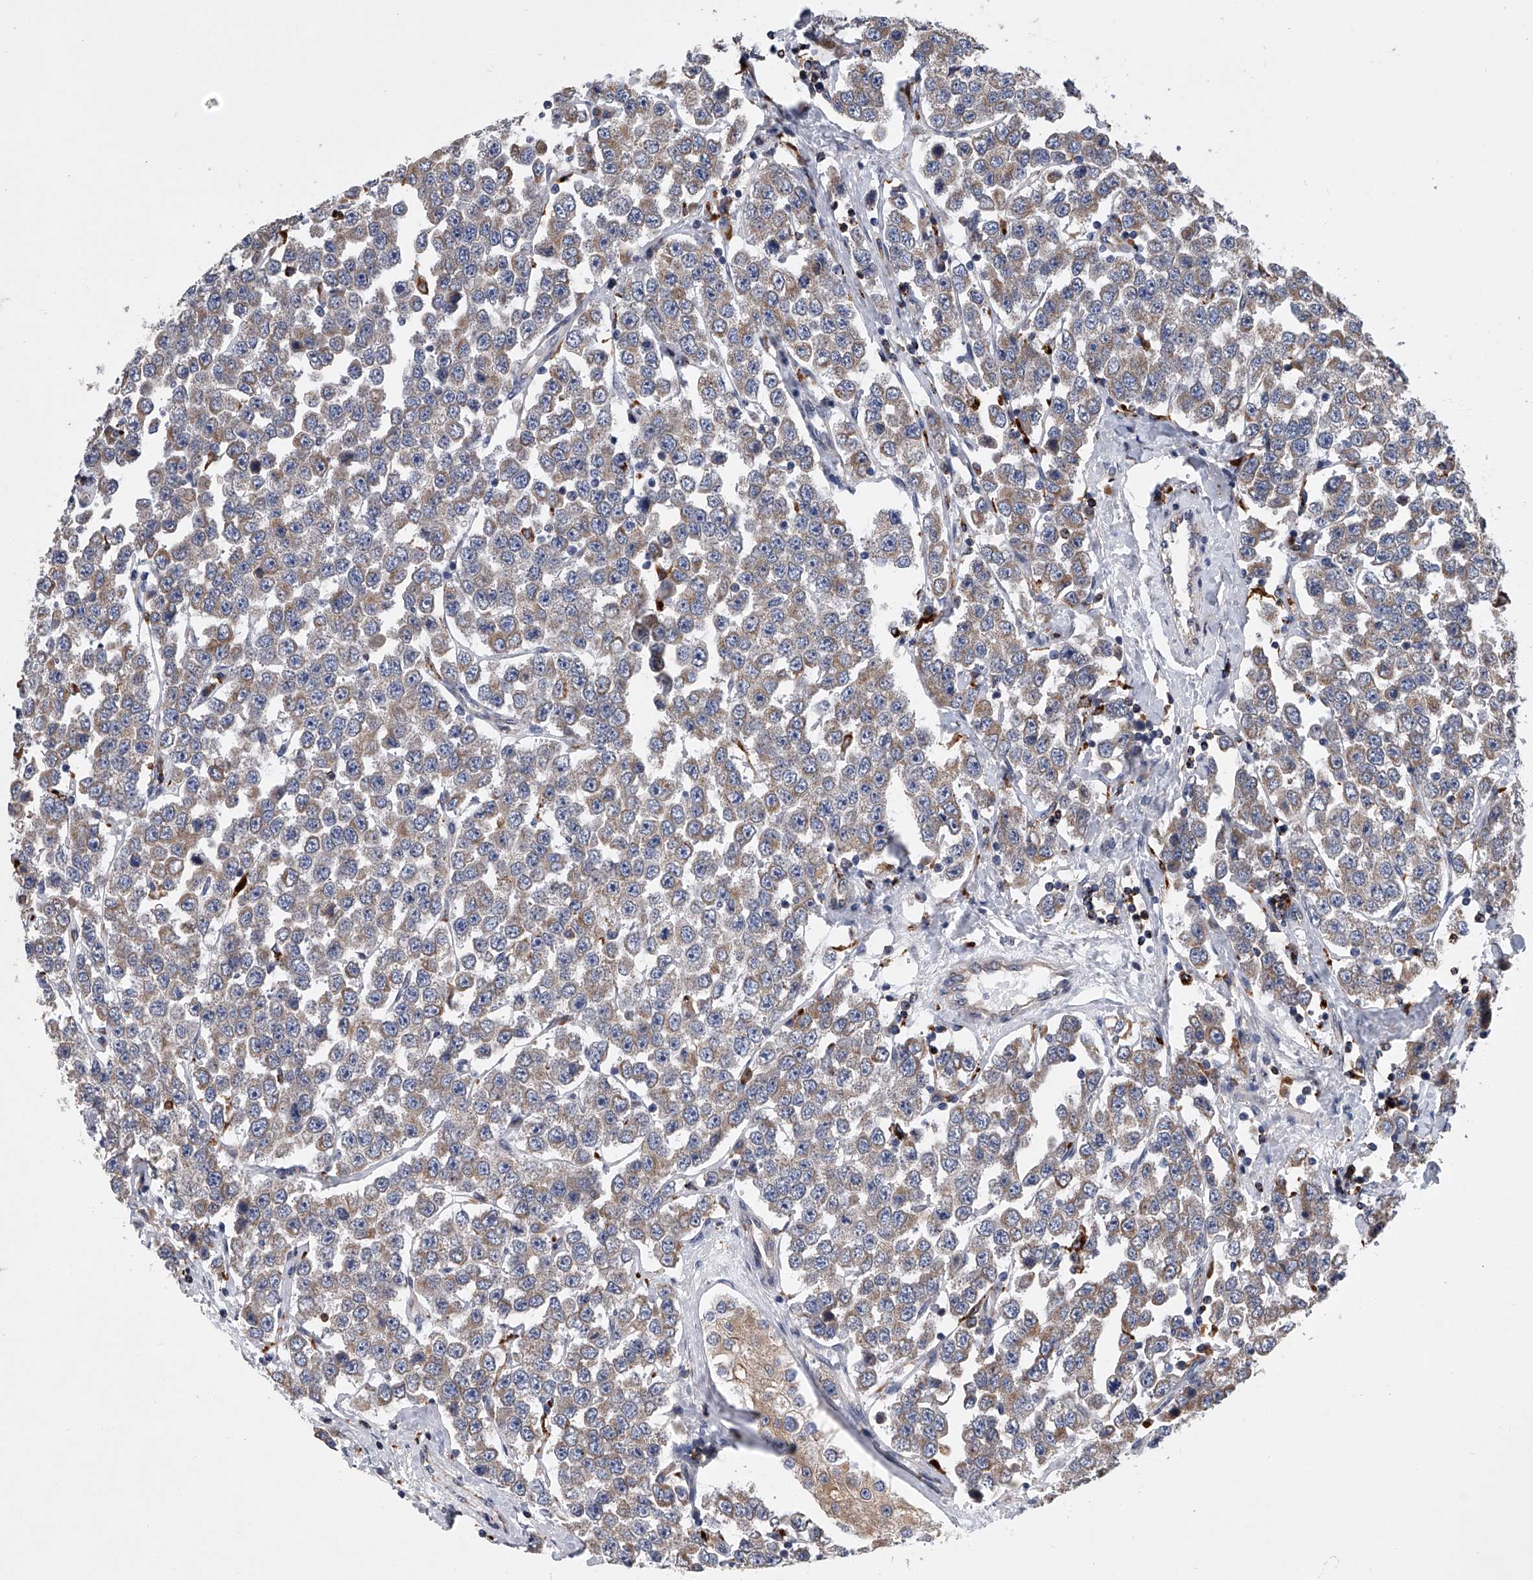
{"staining": {"intensity": "weak", "quantity": "25%-75%", "location": "cytoplasmic/membranous"}, "tissue": "testis cancer", "cell_type": "Tumor cells", "image_type": "cancer", "snomed": [{"axis": "morphology", "description": "Seminoma, NOS"}, {"axis": "topography", "description": "Testis"}], "caption": "Protein expression analysis of human testis cancer reveals weak cytoplasmic/membranous expression in approximately 25%-75% of tumor cells.", "gene": "TRIM8", "patient": {"sex": "male", "age": 28}}